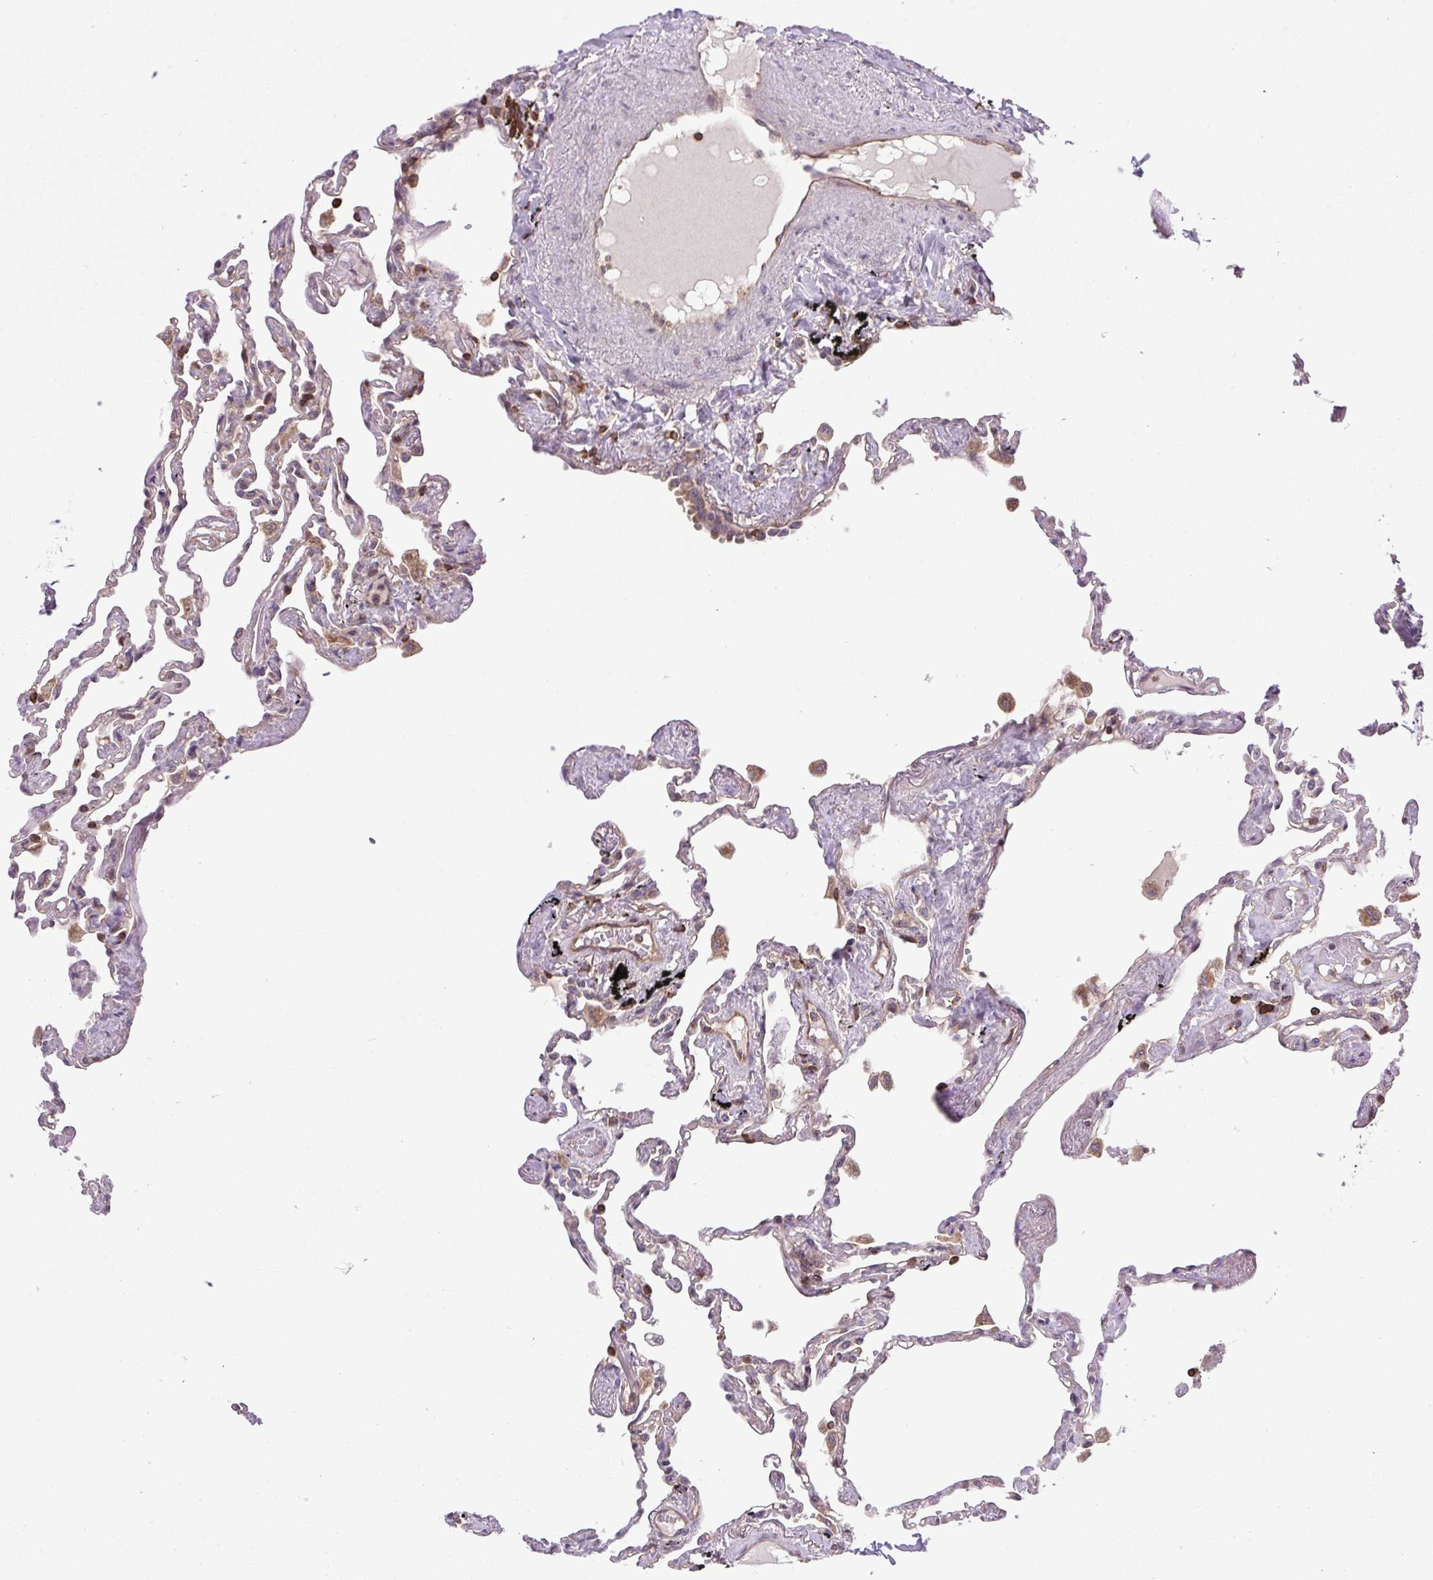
{"staining": {"intensity": "weak", "quantity": "25%-75%", "location": "cytoplasmic/membranous"}, "tissue": "lung", "cell_type": "Alveolar cells", "image_type": "normal", "snomed": [{"axis": "morphology", "description": "Normal tissue, NOS"}, {"axis": "topography", "description": "Lung"}], "caption": "Weak cytoplasmic/membranous expression for a protein is present in about 25%-75% of alveolar cells of normal lung using immunohistochemistry (IHC).", "gene": "PLCG1", "patient": {"sex": "female", "age": 67}}